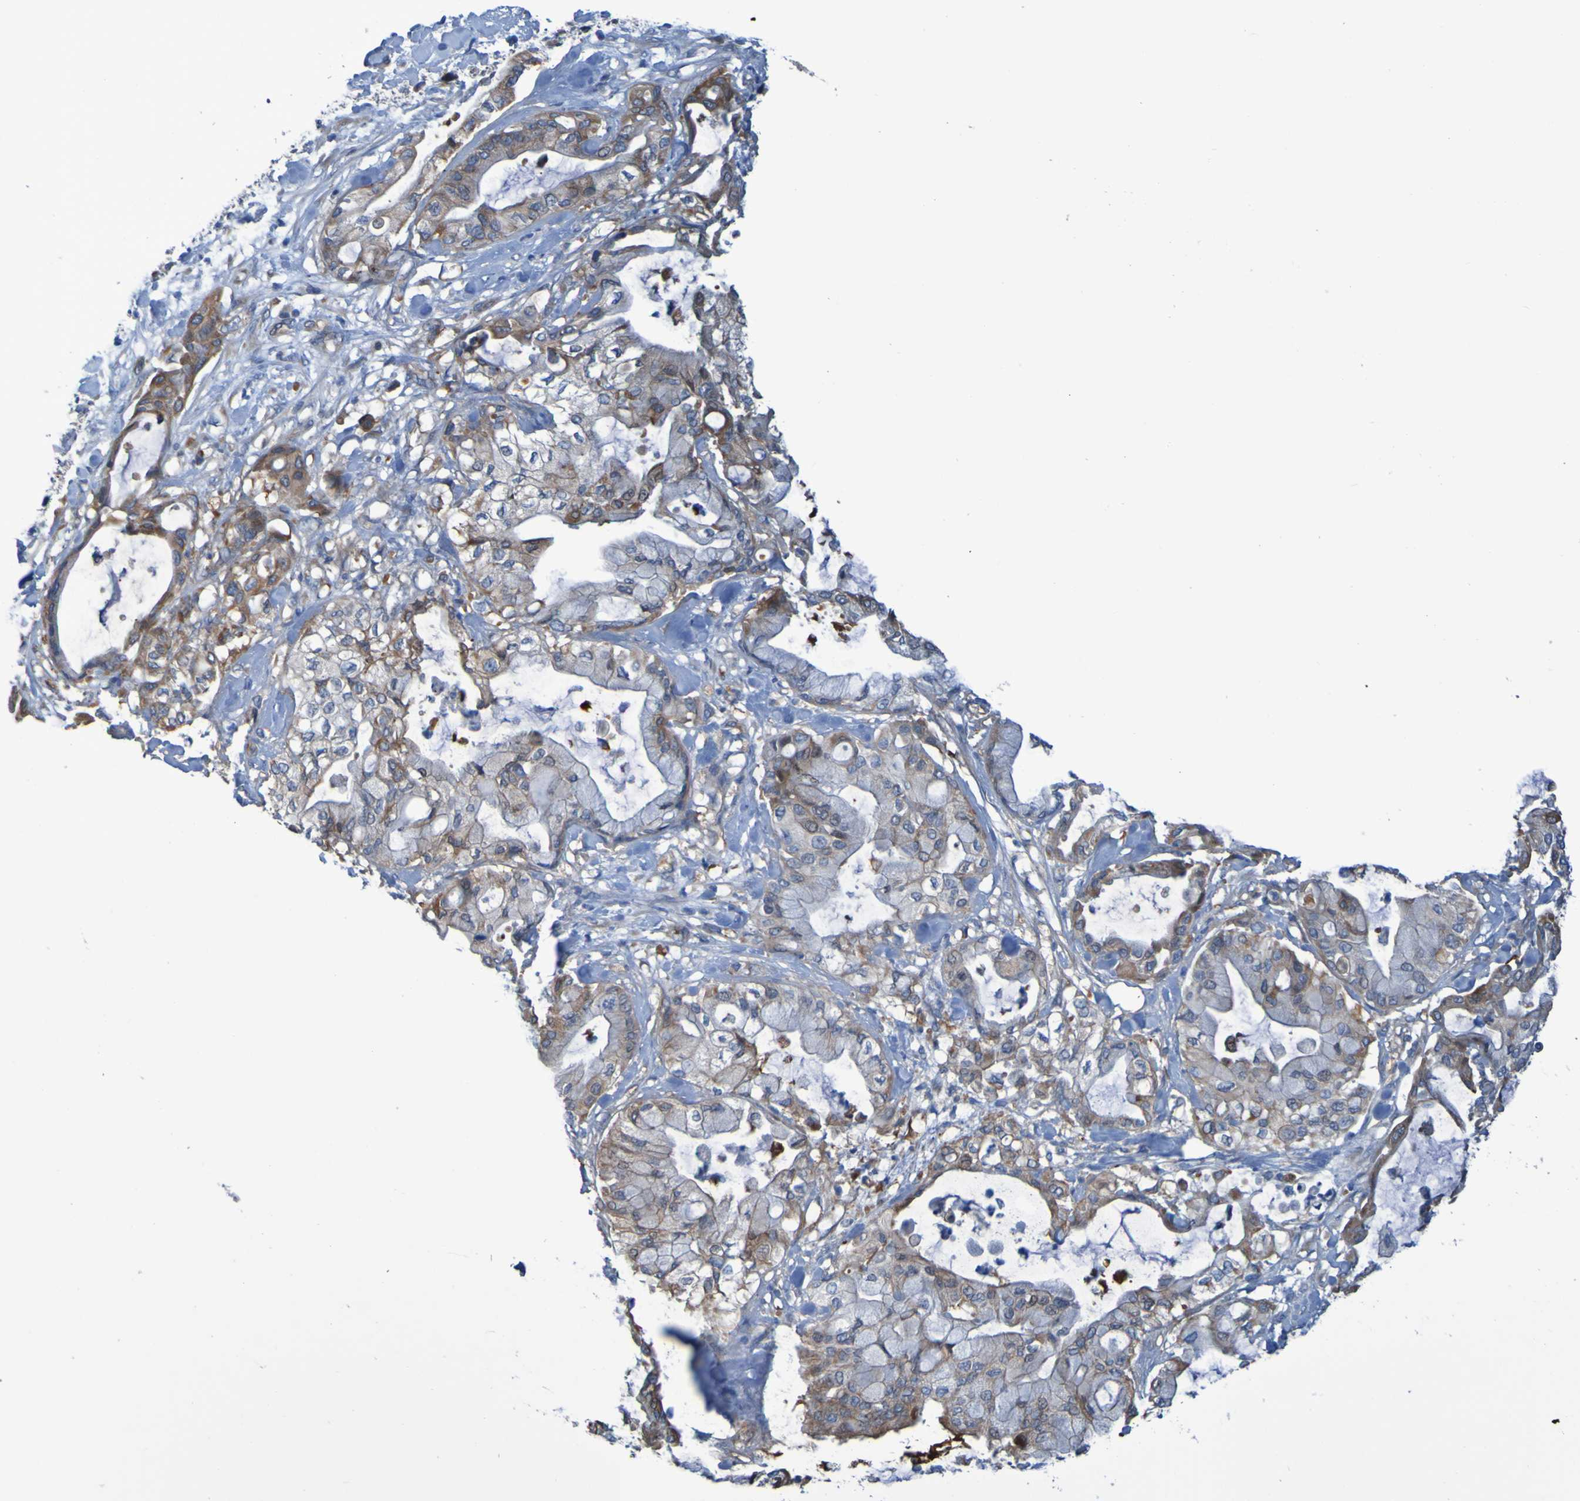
{"staining": {"intensity": "moderate", "quantity": "25%-75%", "location": "cytoplasmic/membranous"}, "tissue": "pancreatic cancer", "cell_type": "Tumor cells", "image_type": "cancer", "snomed": [{"axis": "morphology", "description": "Adenocarcinoma, NOS"}, {"axis": "morphology", "description": "Adenocarcinoma, metastatic, NOS"}, {"axis": "topography", "description": "Lymph node"}, {"axis": "topography", "description": "Pancreas"}, {"axis": "topography", "description": "Duodenum"}], "caption": "Protein positivity by immunohistochemistry reveals moderate cytoplasmic/membranous staining in approximately 25%-75% of tumor cells in pancreatic metastatic adenocarcinoma. (Brightfield microscopy of DAB IHC at high magnification).", "gene": "NPRL3", "patient": {"sex": "female", "age": 64}}